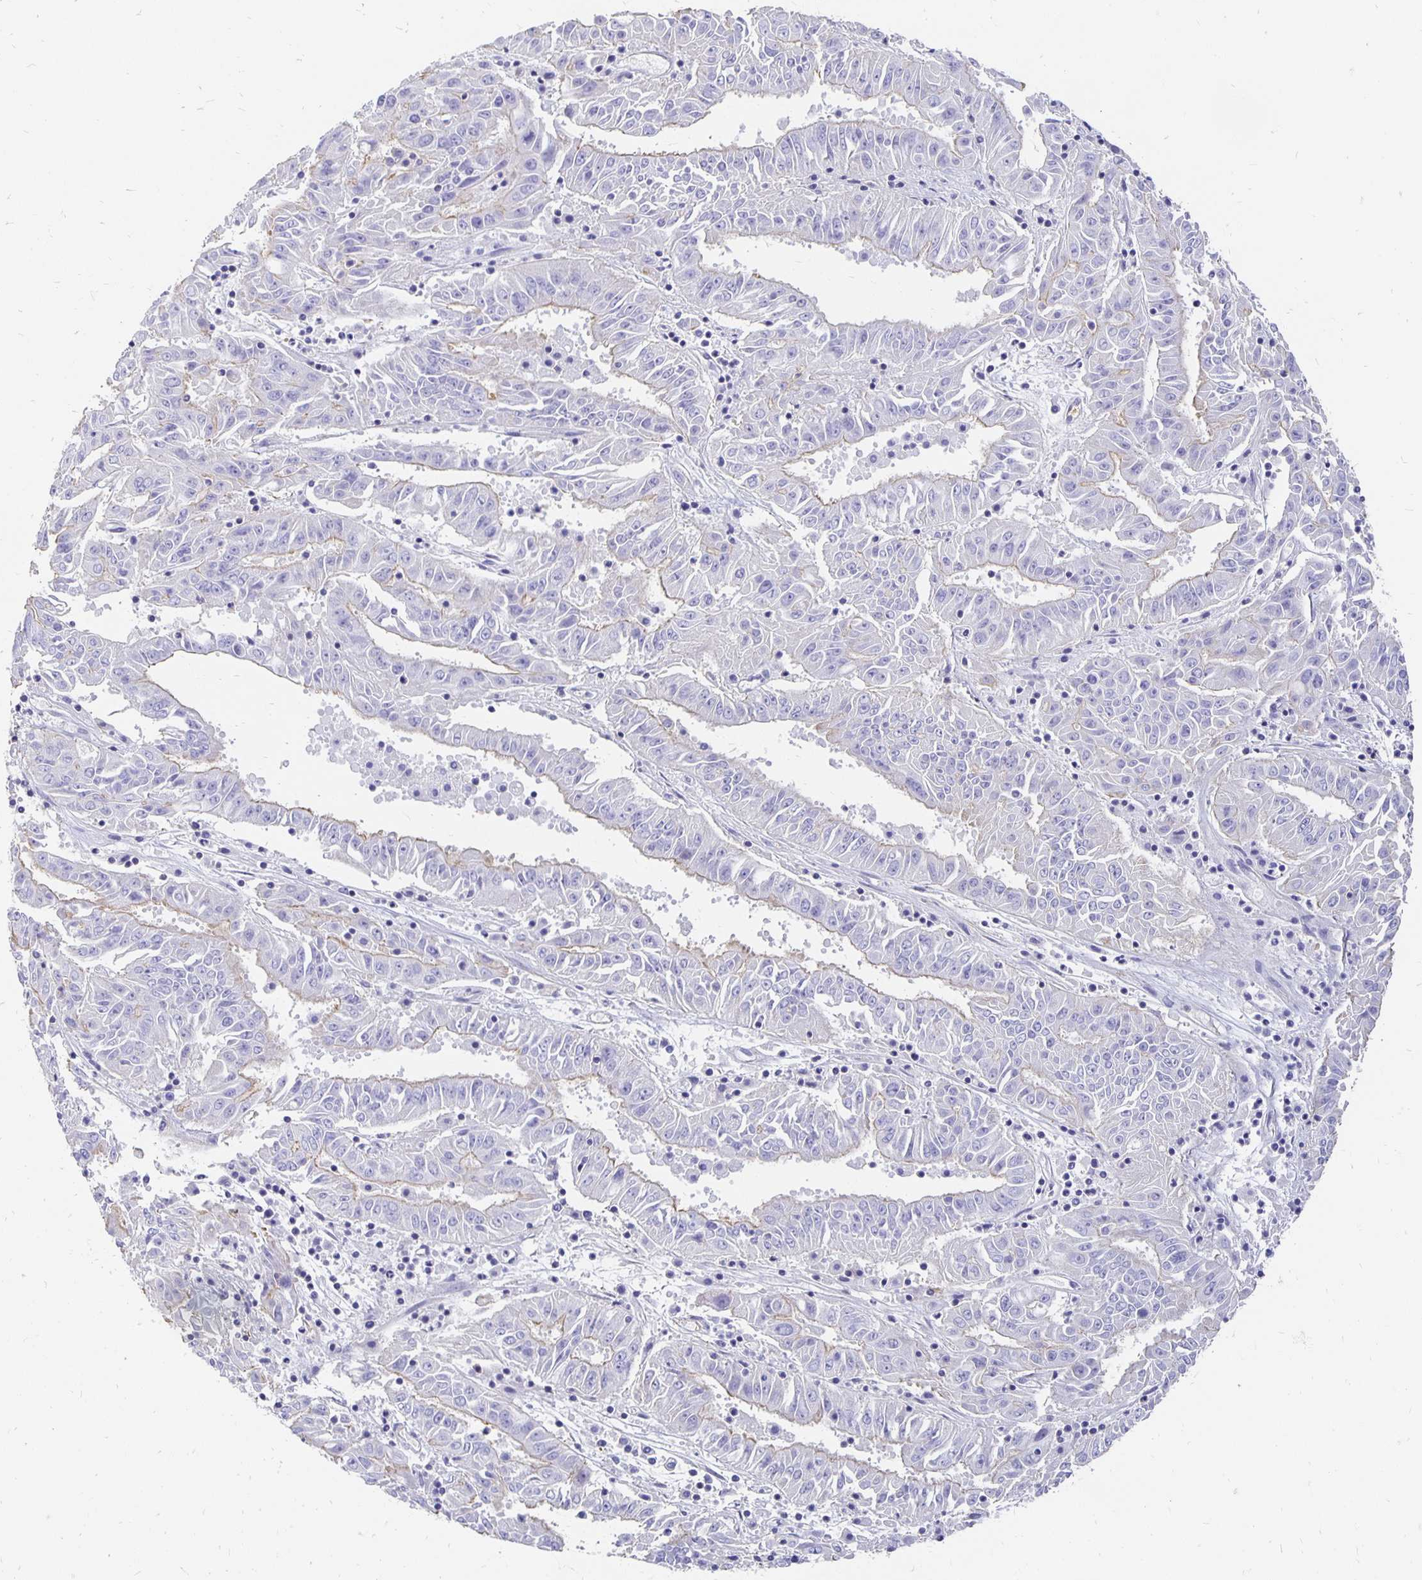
{"staining": {"intensity": "negative", "quantity": "none", "location": "none"}, "tissue": "pancreatic cancer", "cell_type": "Tumor cells", "image_type": "cancer", "snomed": [{"axis": "morphology", "description": "Adenocarcinoma, NOS"}, {"axis": "topography", "description": "Pancreas"}], "caption": "Pancreatic cancer (adenocarcinoma) stained for a protein using IHC exhibits no staining tumor cells.", "gene": "APOB", "patient": {"sex": "male", "age": 63}}